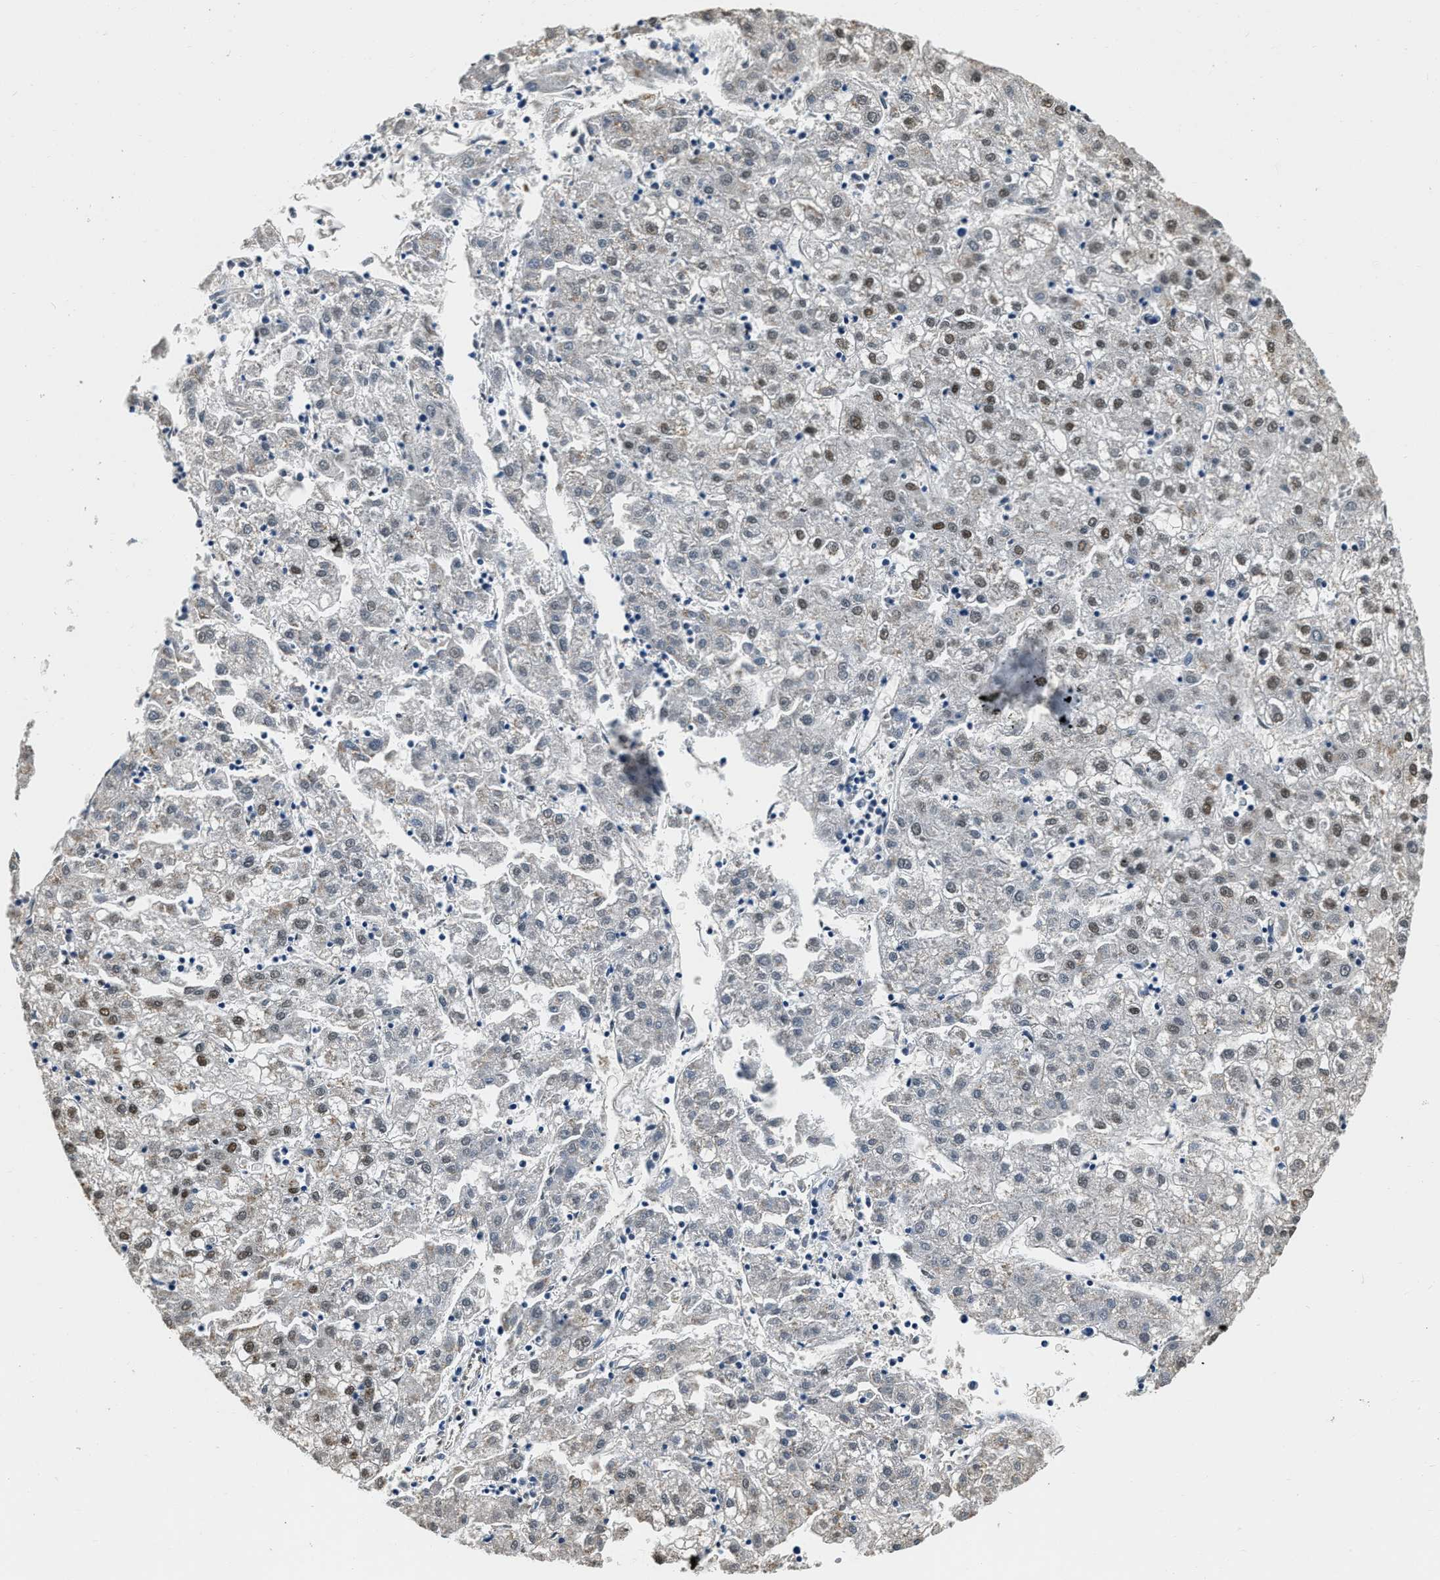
{"staining": {"intensity": "weak", "quantity": "25%-75%", "location": "nuclear"}, "tissue": "liver cancer", "cell_type": "Tumor cells", "image_type": "cancer", "snomed": [{"axis": "morphology", "description": "Carcinoma, Hepatocellular, NOS"}, {"axis": "topography", "description": "Liver"}], "caption": "Immunohistochemical staining of human liver cancer (hepatocellular carcinoma) shows weak nuclear protein expression in about 25%-75% of tumor cells.", "gene": "CCNE1", "patient": {"sex": "male", "age": 72}}